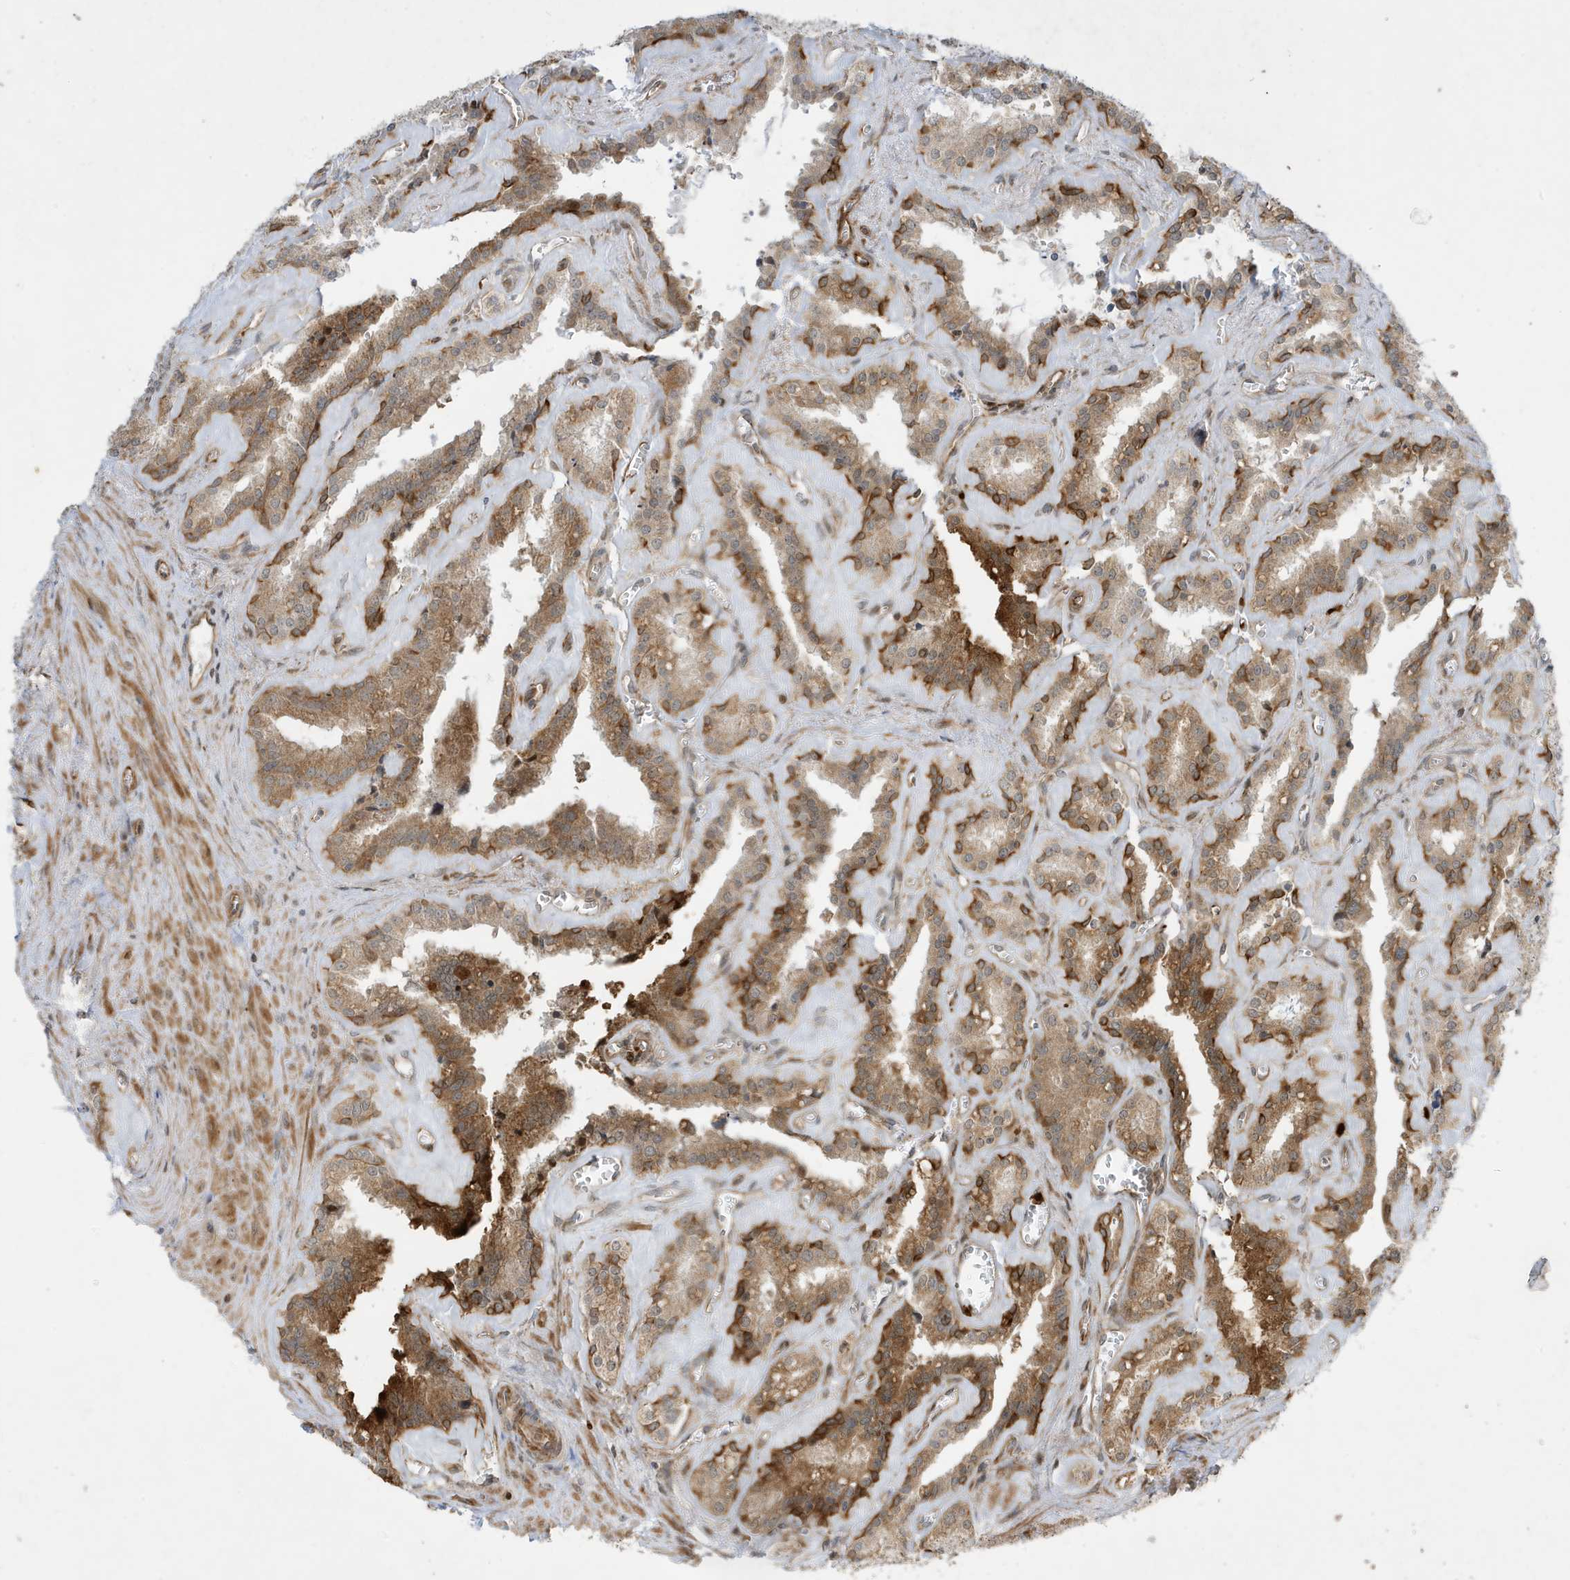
{"staining": {"intensity": "strong", "quantity": "25%-75%", "location": "cytoplasmic/membranous"}, "tissue": "seminal vesicle", "cell_type": "Glandular cells", "image_type": "normal", "snomed": [{"axis": "morphology", "description": "Normal tissue, NOS"}, {"axis": "topography", "description": "Prostate"}, {"axis": "topography", "description": "Seminal veicle"}], "caption": "A brown stain shows strong cytoplasmic/membranous positivity of a protein in glandular cells of unremarkable human seminal vesicle.", "gene": "IFT57", "patient": {"sex": "male", "age": 59}}